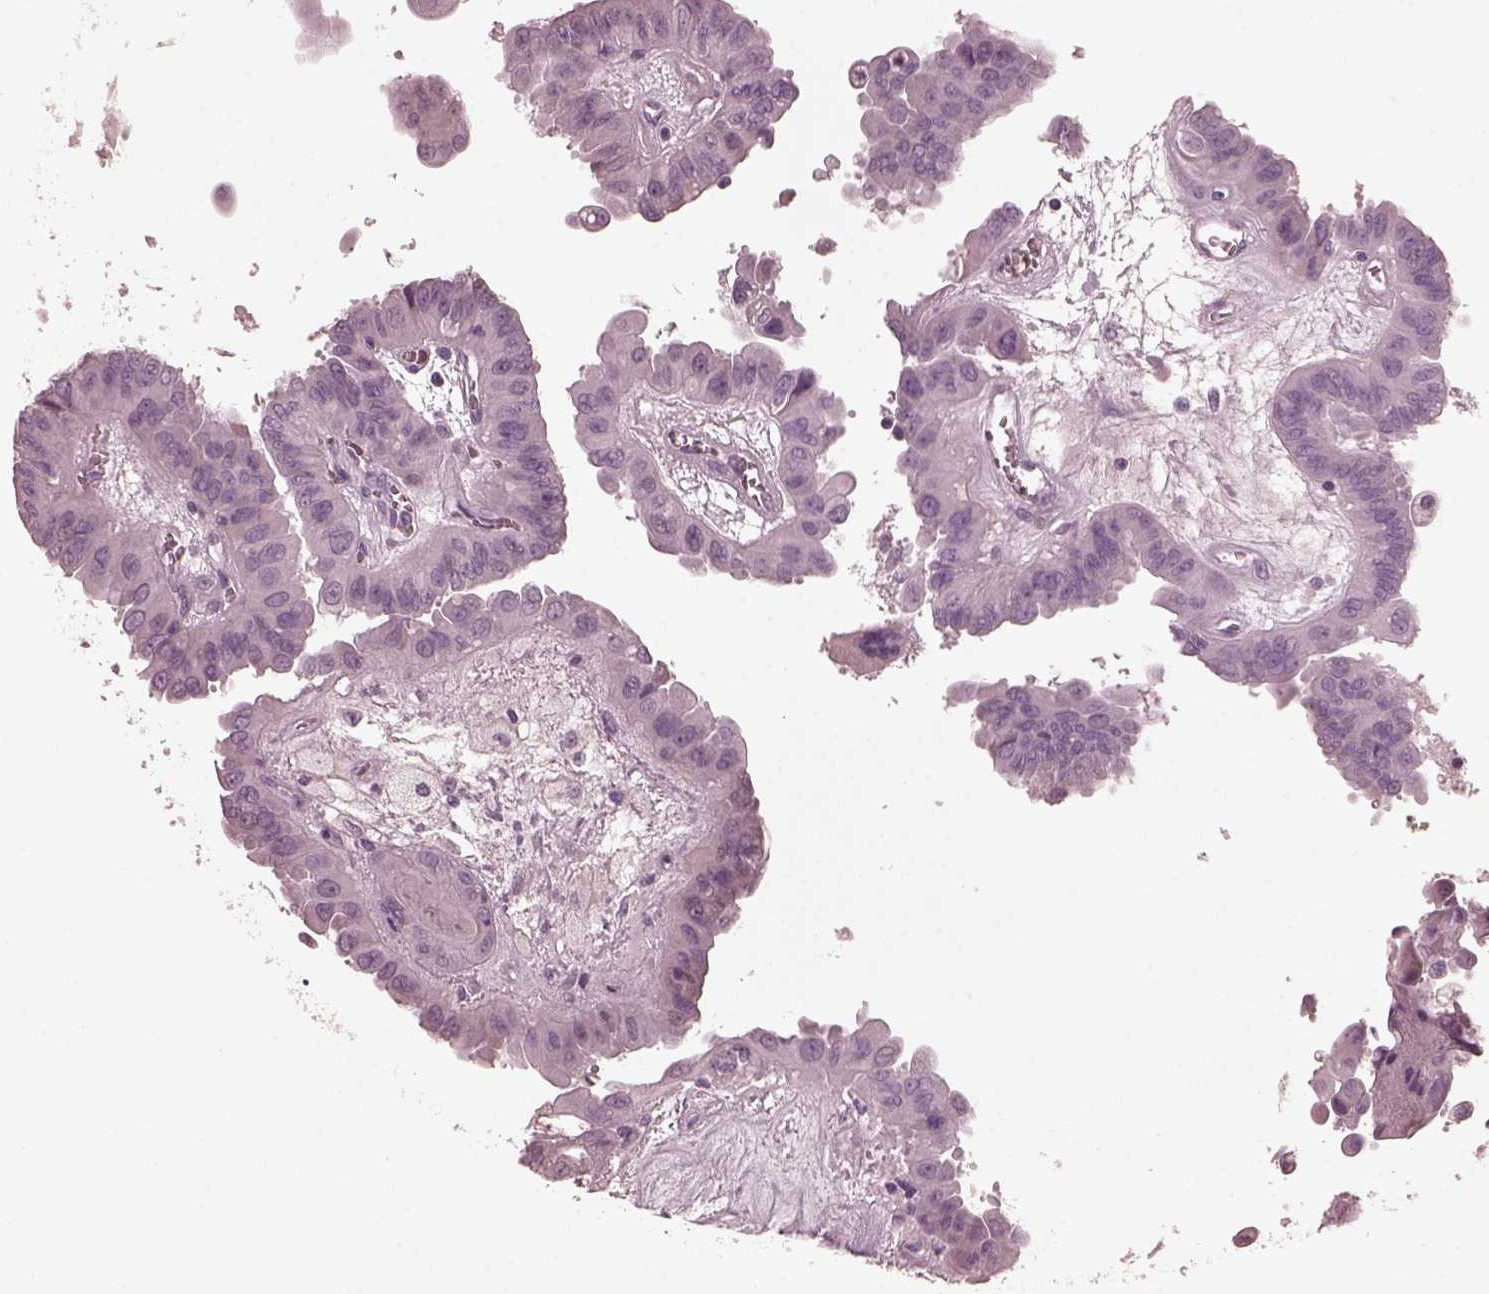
{"staining": {"intensity": "negative", "quantity": "none", "location": "none"}, "tissue": "thyroid cancer", "cell_type": "Tumor cells", "image_type": "cancer", "snomed": [{"axis": "morphology", "description": "Papillary adenocarcinoma, NOS"}, {"axis": "topography", "description": "Thyroid gland"}], "caption": "Tumor cells show no significant protein expression in thyroid papillary adenocarcinoma.", "gene": "CGA", "patient": {"sex": "female", "age": 37}}